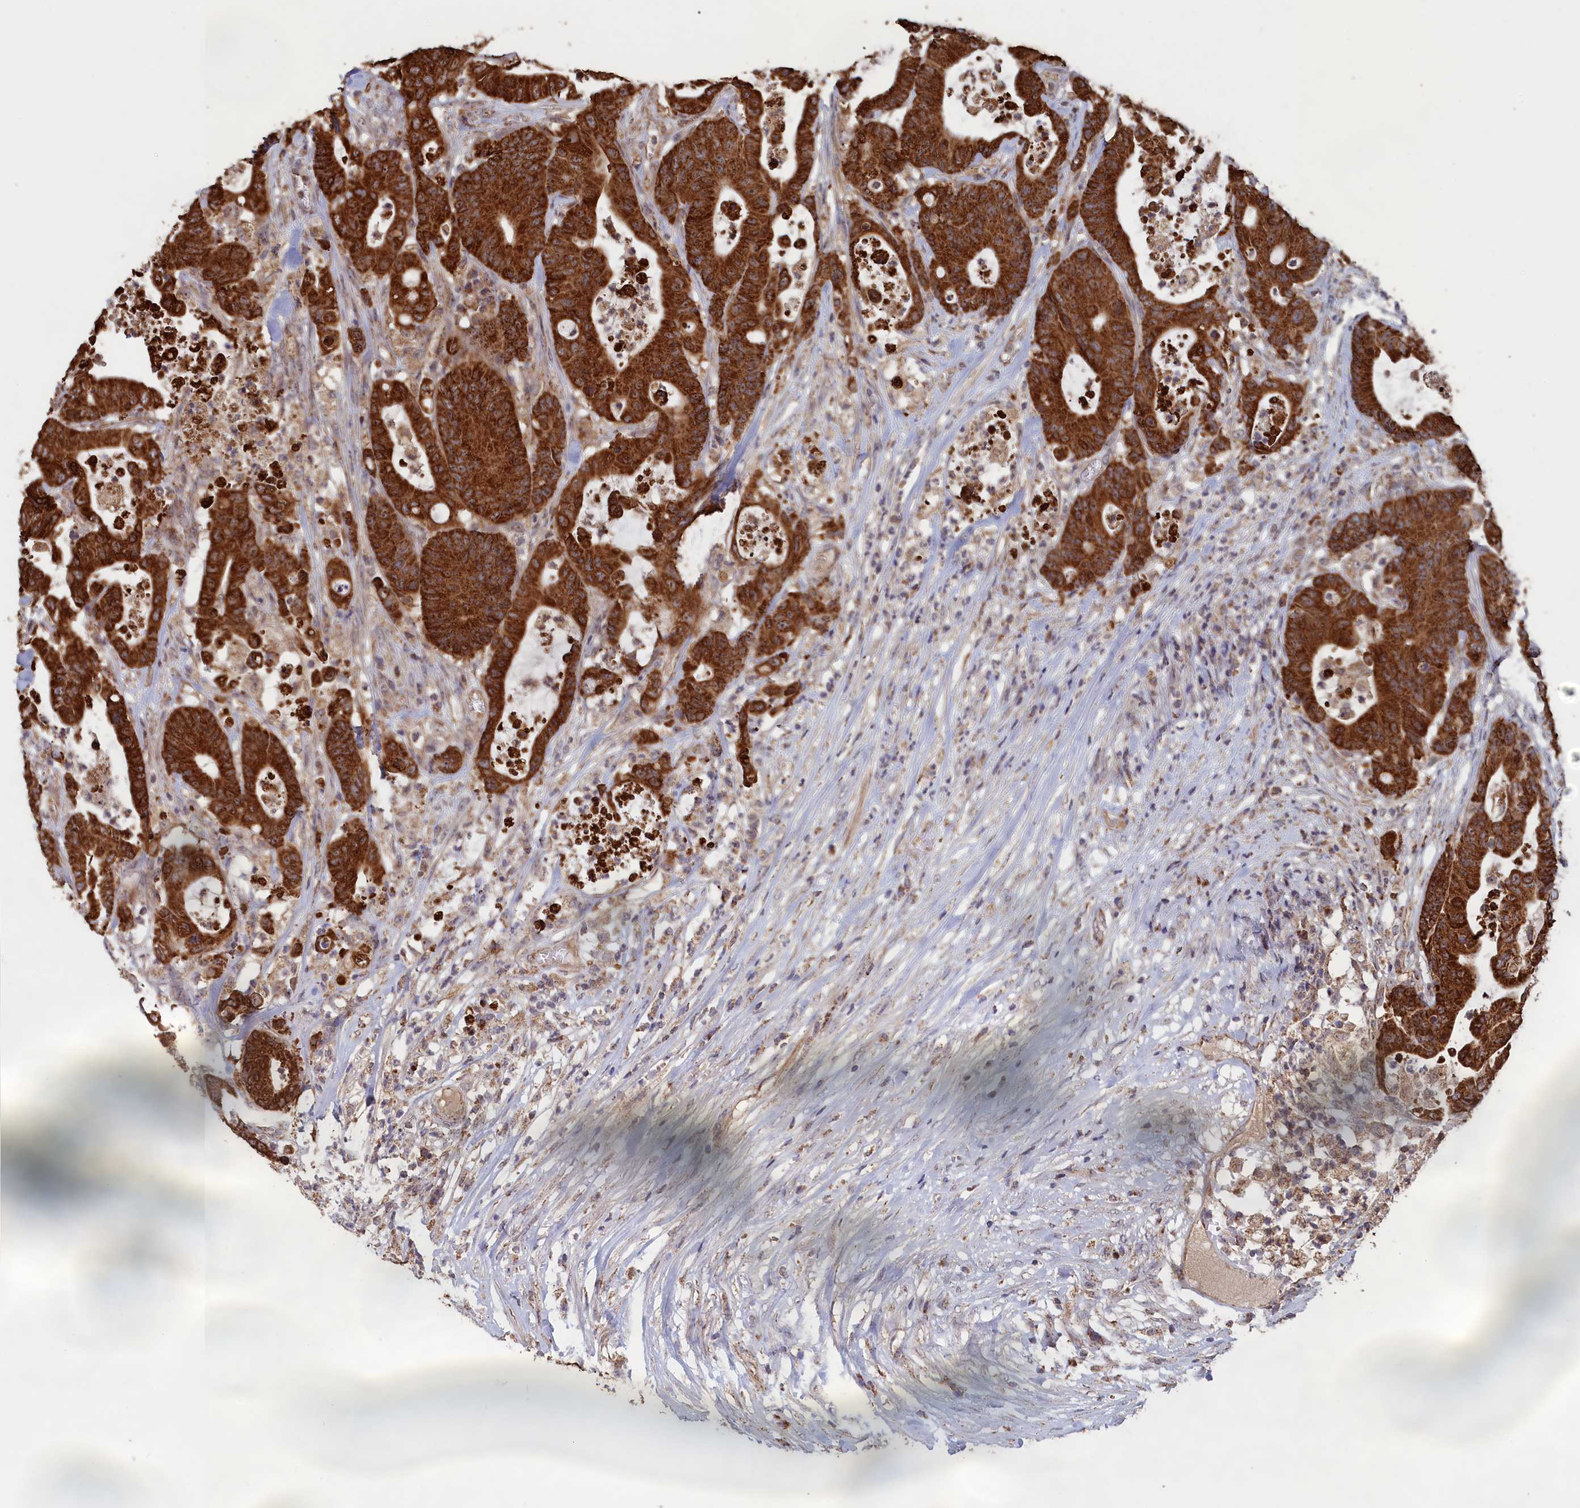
{"staining": {"intensity": "strong", "quantity": ">75%", "location": "cytoplasmic/membranous"}, "tissue": "colorectal cancer", "cell_type": "Tumor cells", "image_type": "cancer", "snomed": [{"axis": "morphology", "description": "Adenocarcinoma, NOS"}, {"axis": "topography", "description": "Colon"}], "caption": "Colorectal cancer (adenocarcinoma) stained with a brown dye shows strong cytoplasmic/membranous positive expression in approximately >75% of tumor cells.", "gene": "ZNF816", "patient": {"sex": "female", "age": 84}}